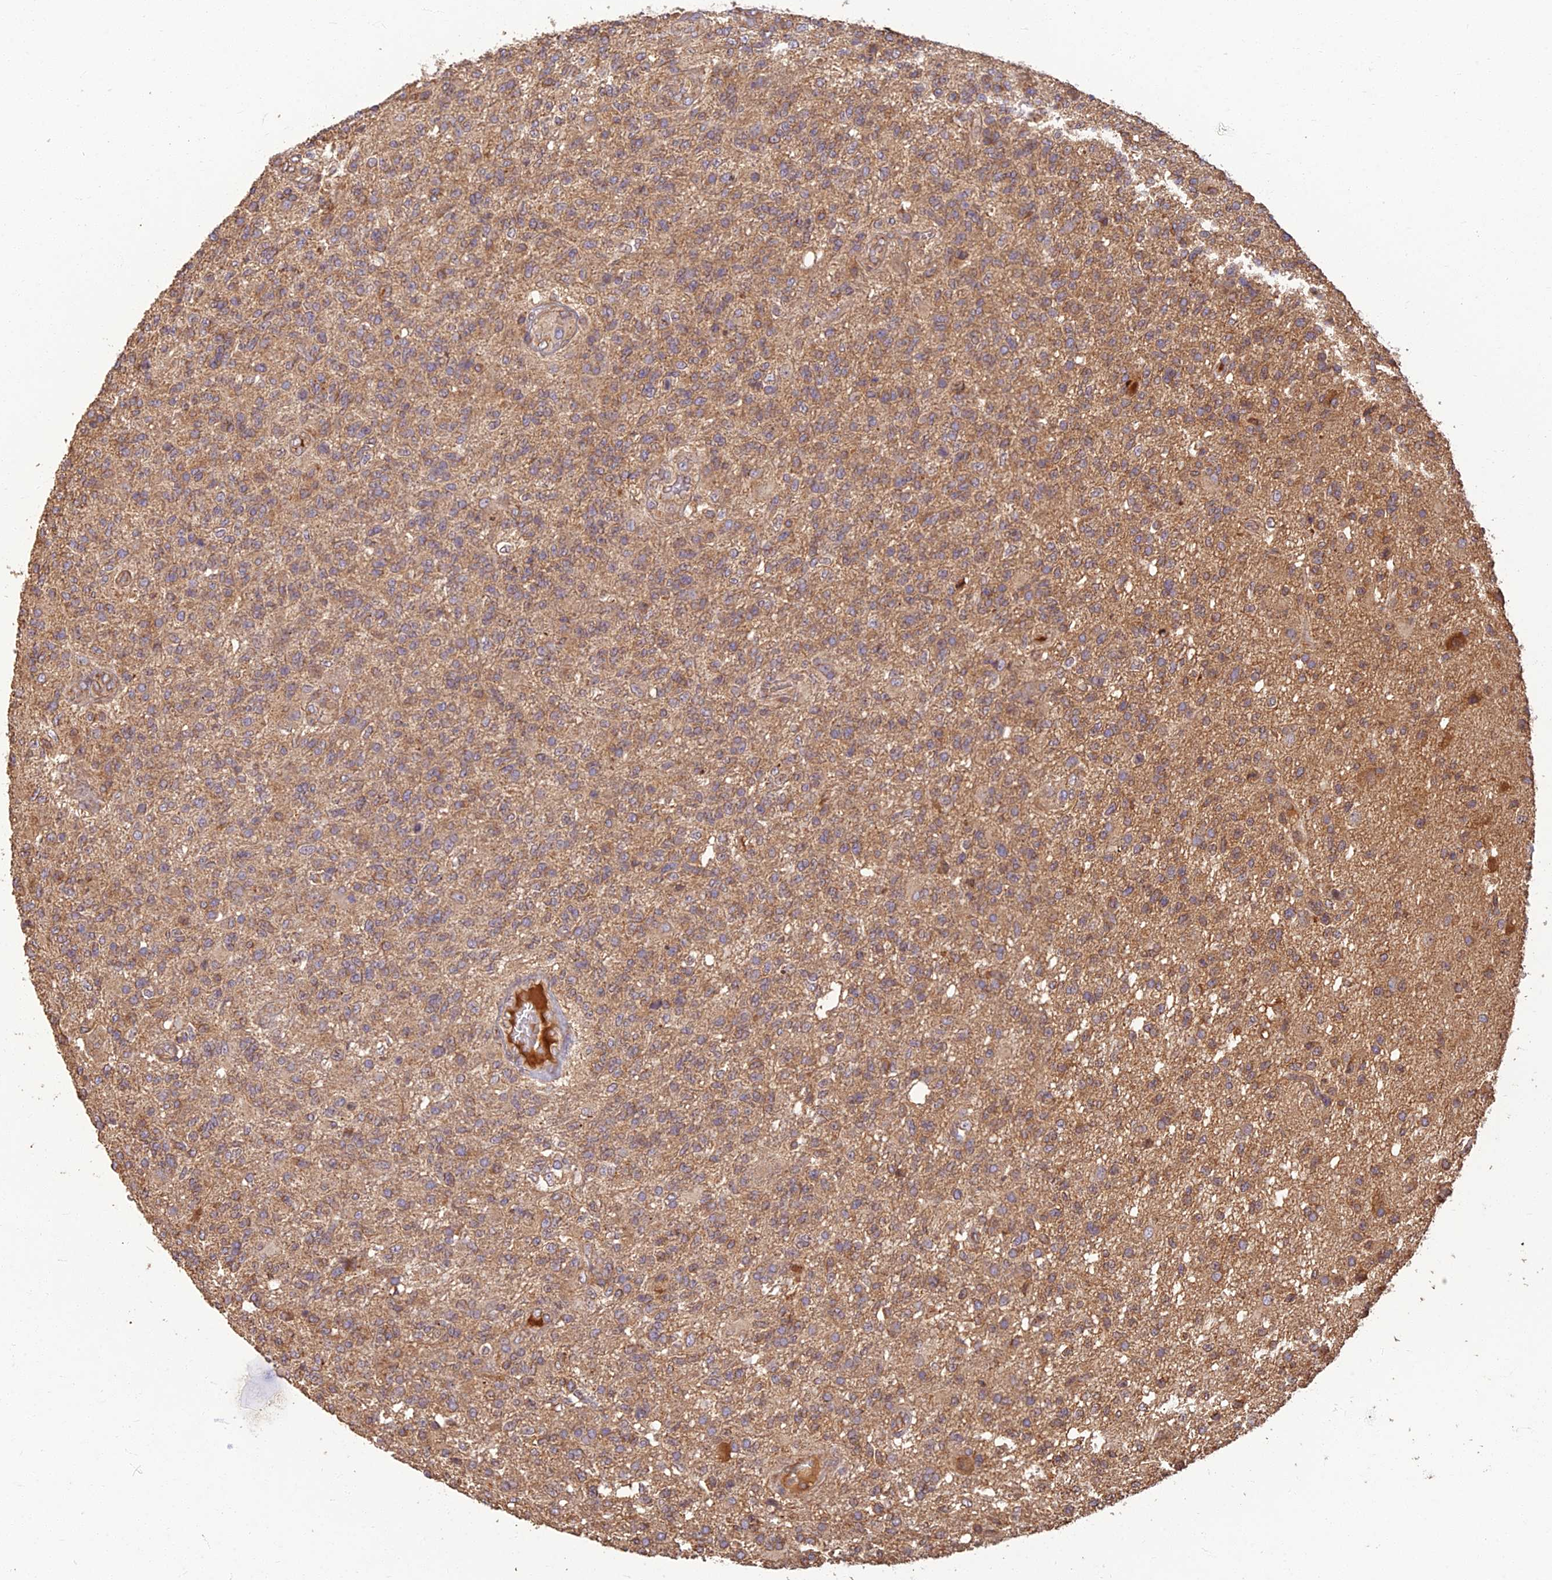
{"staining": {"intensity": "weak", "quantity": "25%-75%", "location": "cytoplasmic/membranous"}, "tissue": "glioma", "cell_type": "Tumor cells", "image_type": "cancer", "snomed": [{"axis": "morphology", "description": "Glioma, malignant, High grade"}, {"axis": "topography", "description": "Brain"}], "caption": "Immunohistochemical staining of glioma exhibits low levels of weak cytoplasmic/membranous protein positivity in about 25%-75% of tumor cells.", "gene": "CORO1C", "patient": {"sex": "male", "age": 56}}